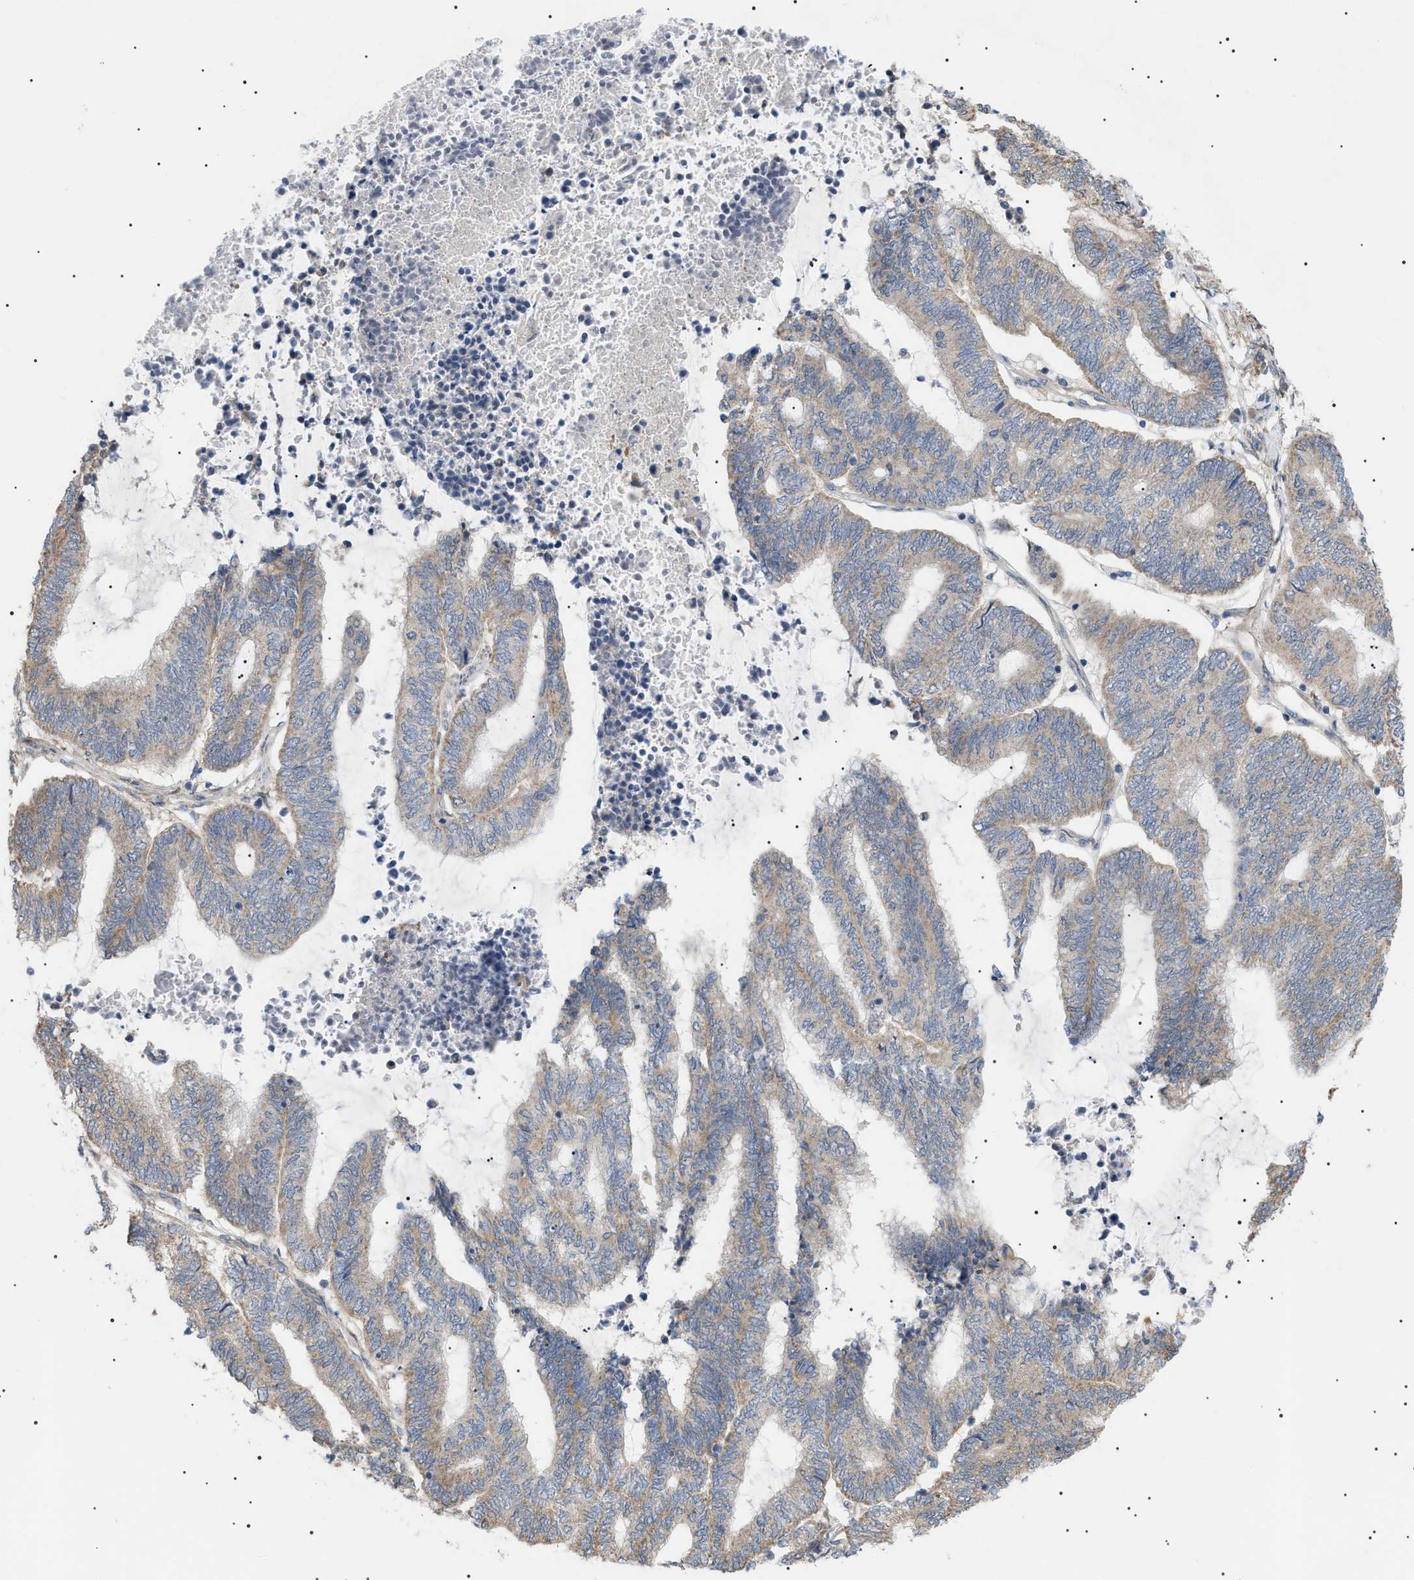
{"staining": {"intensity": "weak", "quantity": ">75%", "location": "cytoplasmic/membranous"}, "tissue": "endometrial cancer", "cell_type": "Tumor cells", "image_type": "cancer", "snomed": [{"axis": "morphology", "description": "Adenocarcinoma, NOS"}, {"axis": "topography", "description": "Uterus"}, {"axis": "topography", "description": "Endometrium"}], "caption": "Protein expression analysis of human endometrial cancer reveals weak cytoplasmic/membranous staining in about >75% of tumor cells.", "gene": "IRS2", "patient": {"sex": "female", "age": 70}}